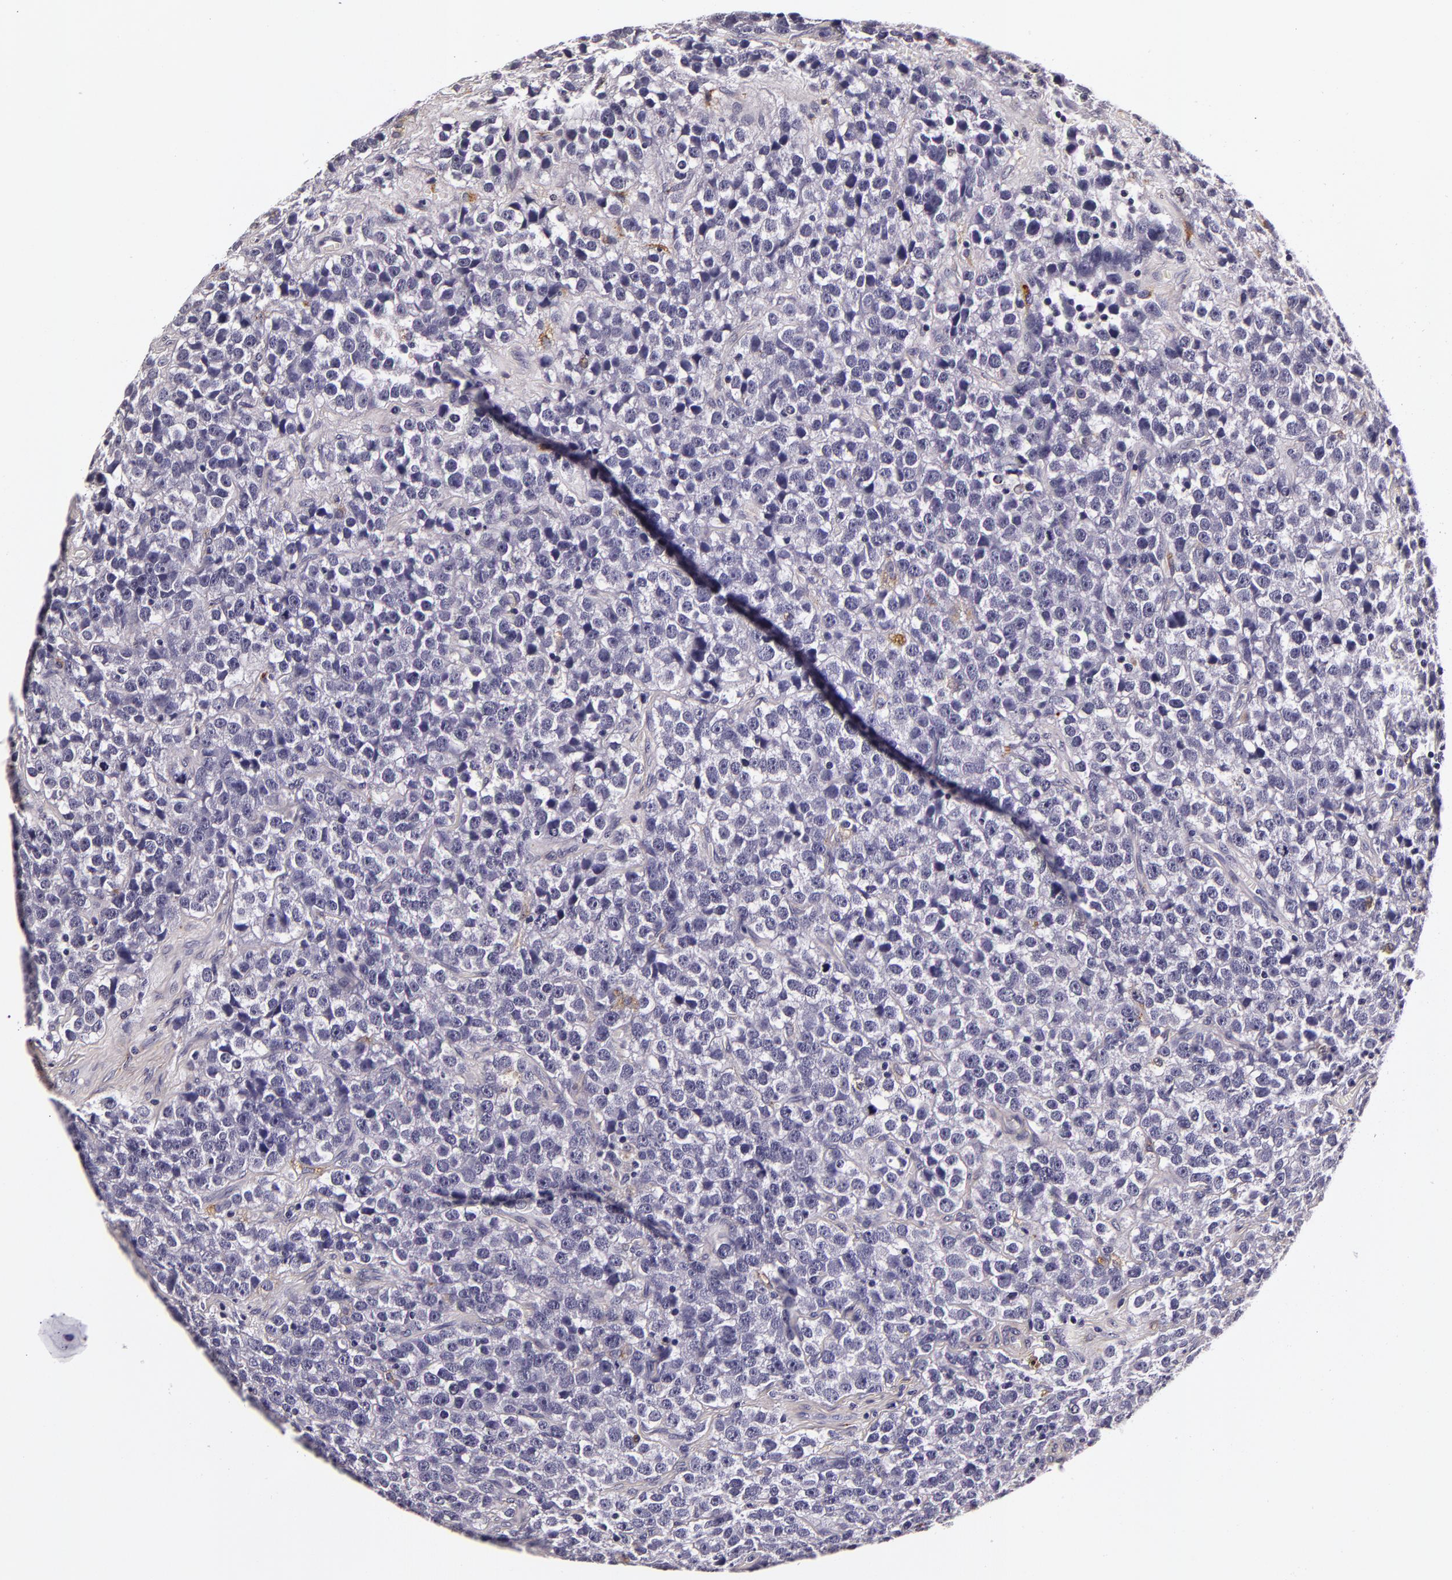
{"staining": {"intensity": "negative", "quantity": "none", "location": "none"}, "tissue": "testis cancer", "cell_type": "Tumor cells", "image_type": "cancer", "snomed": [{"axis": "morphology", "description": "Seminoma, NOS"}, {"axis": "topography", "description": "Testis"}], "caption": "Tumor cells show no significant protein positivity in testis seminoma. (Stains: DAB (3,3'-diaminobenzidine) IHC with hematoxylin counter stain, Microscopy: brightfield microscopy at high magnification).", "gene": "LGALS3BP", "patient": {"sex": "male", "age": 25}}